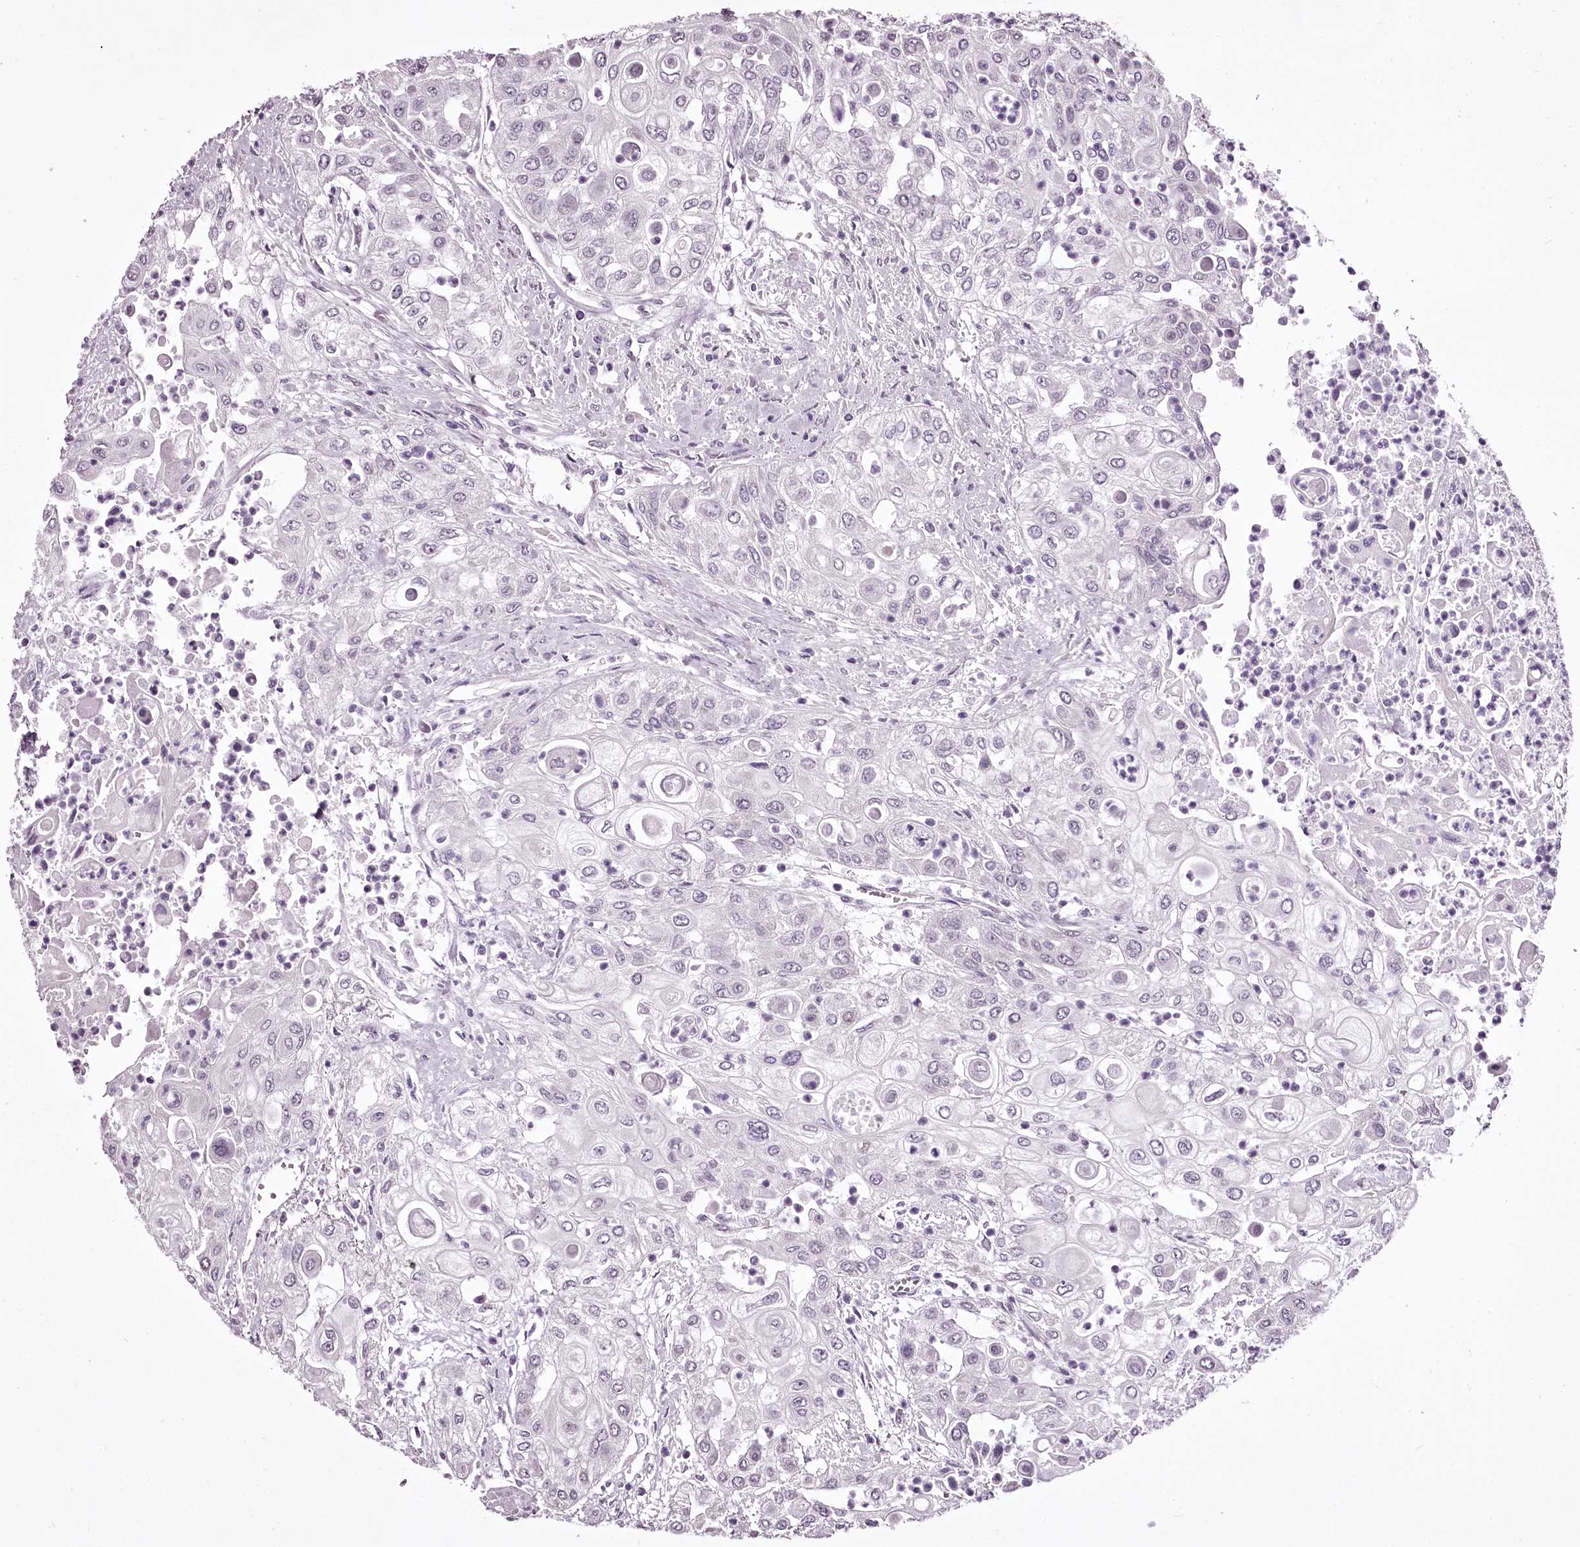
{"staining": {"intensity": "negative", "quantity": "none", "location": "none"}, "tissue": "urothelial cancer", "cell_type": "Tumor cells", "image_type": "cancer", "snomed": [{"axis": "morphology", "description": "Urothelial carcinoma, High grade"}, {"axis": "topography", "description": "Urinary bladder"}], "caption": "High magnification brightfield microscopy of high-grade urothelial carcinoma stained with DAB (3,3'-diaminobenzidine) (brown) and counterstained with hematoxylin (blue): tumor cells show no significant expression. Nuclei are stained in blue.", "gene": "C1orf56", "patient": {"sex": "female", "age": 79}}